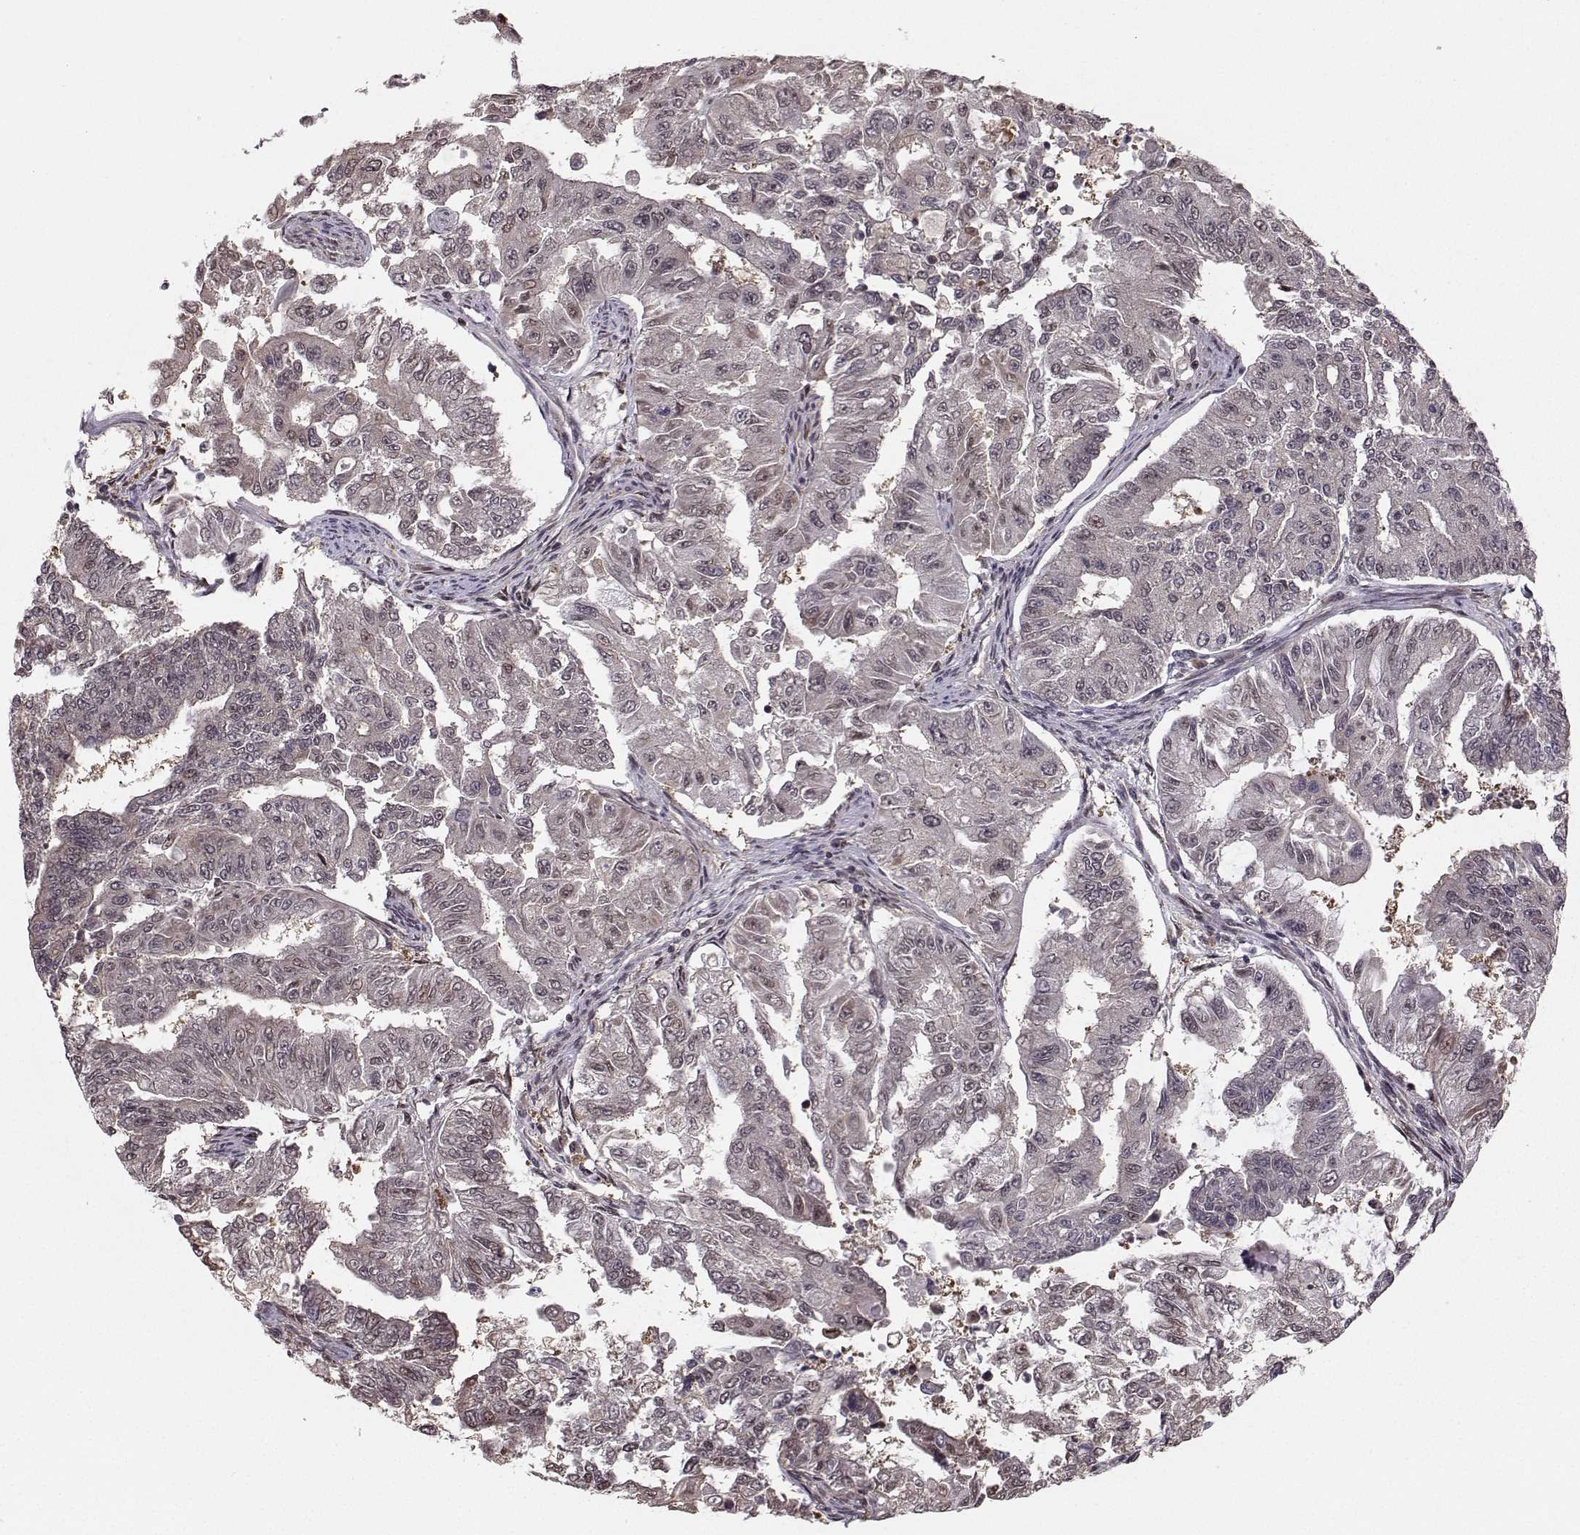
{"staining": {"intensity": "negative", "quantity": "none", "location": "none"}, "tissue": "endometrial cancer", "cell_type": "Tumor cells", "image_type": "cancer", "snomed": [{"axis": "morphology", "description": "Adenocarcinoma, NOS"}, {"axis": "topography", "description": "Uterus"}], "caption": "DAB immunohistochemical staining of human endometrial adenocarcinoma shows no significant positivity in tumor cells.", "gene": "PKP2", "patient": {"sex": "female", "age": 59}}